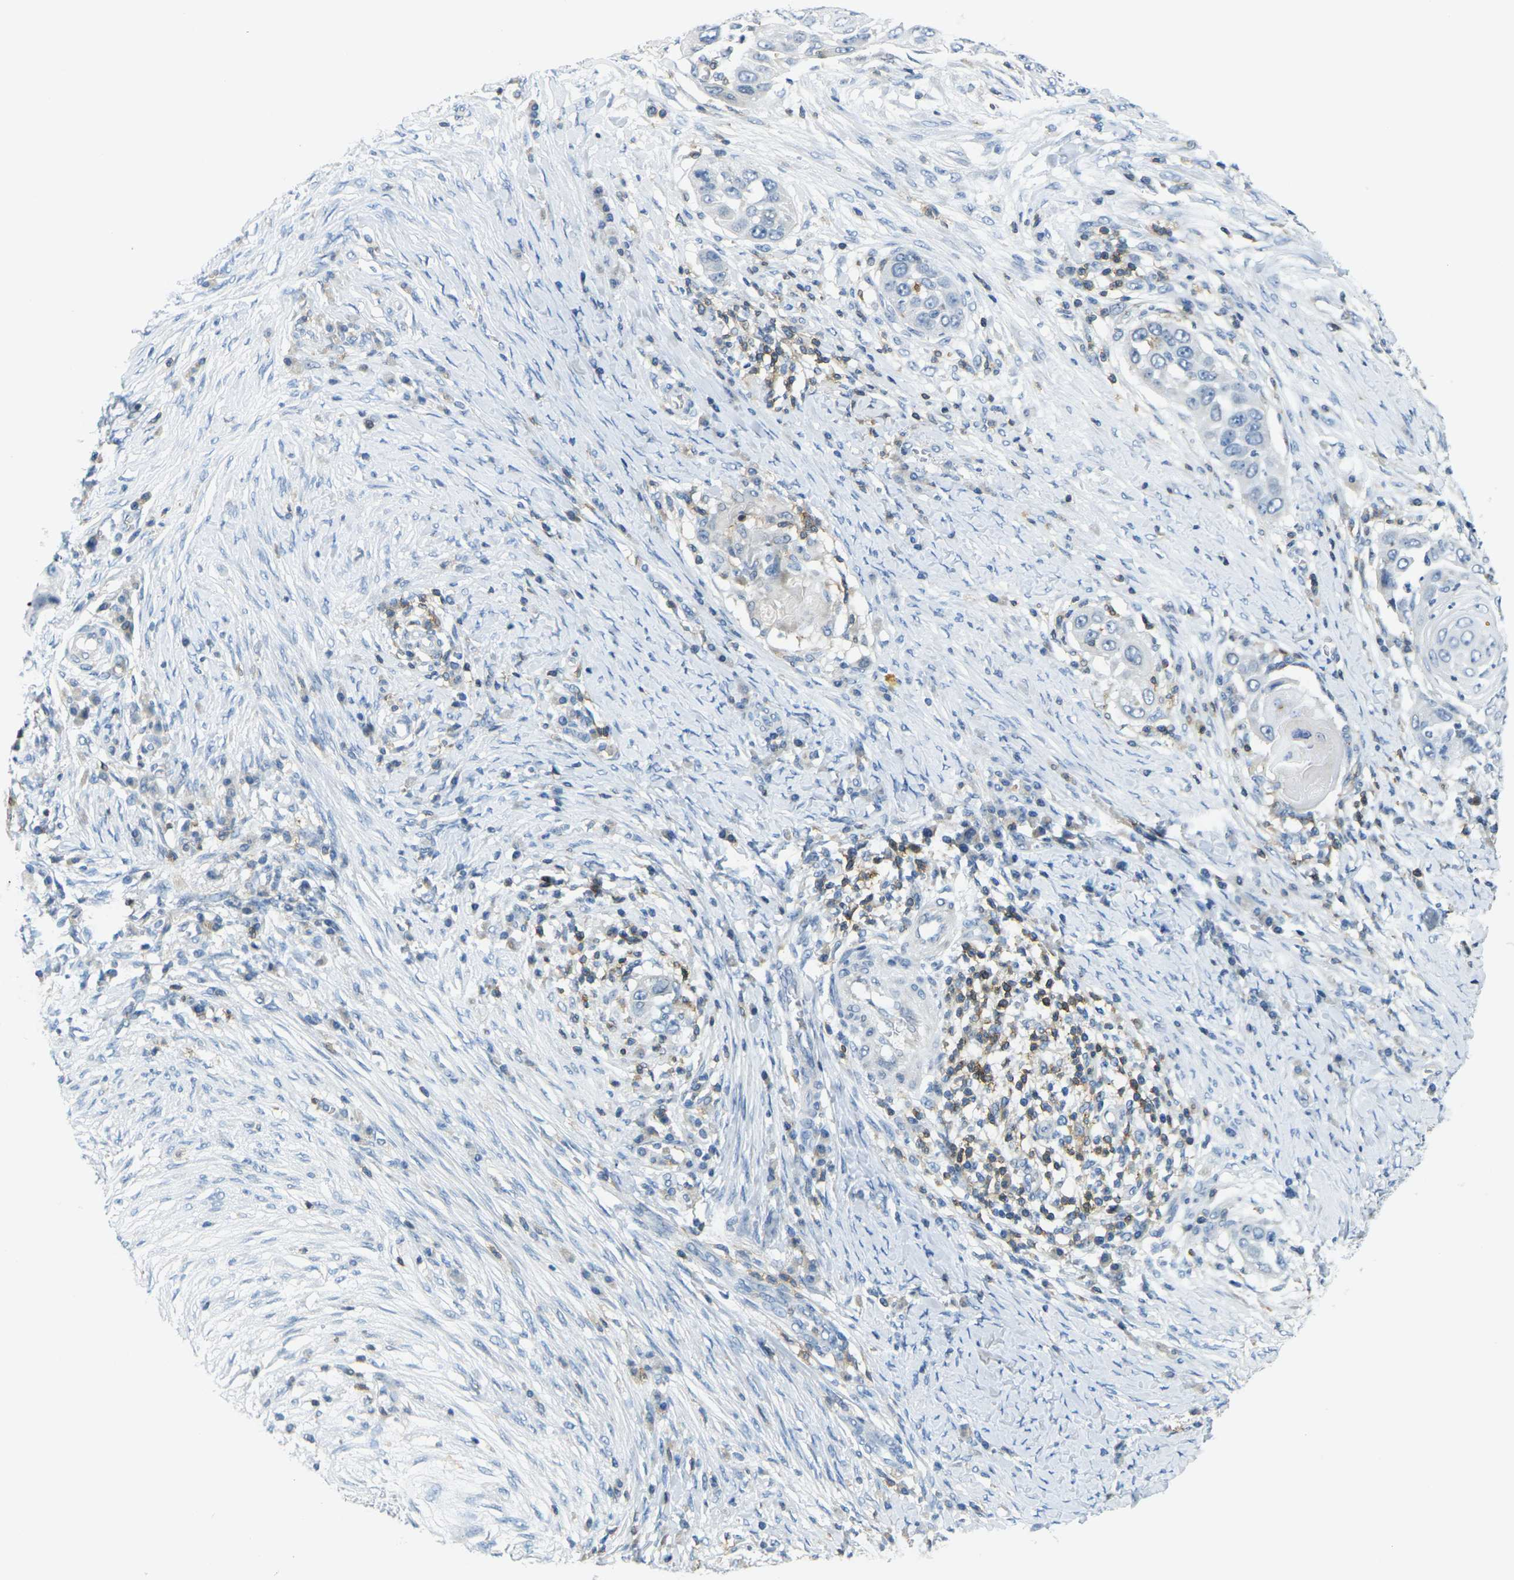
{"staining": {"intensity": "negative", "quantity": "none", "location": "none"}, "tissue": "skin cancer", "cell_type": "Tumor cells", "image_type": "cancer", "snomed": [{"axis": "morphology", "description": "Squamous cell carcinoma, NOS"}, {"axis": "topography", "description": "Skin"}], "caption": "The micrograph shows no staining of tumor cells in squamous cell carcinoma (skin).", "gene": "CD3D", "patient": {"sex": "female", "age": 44}}